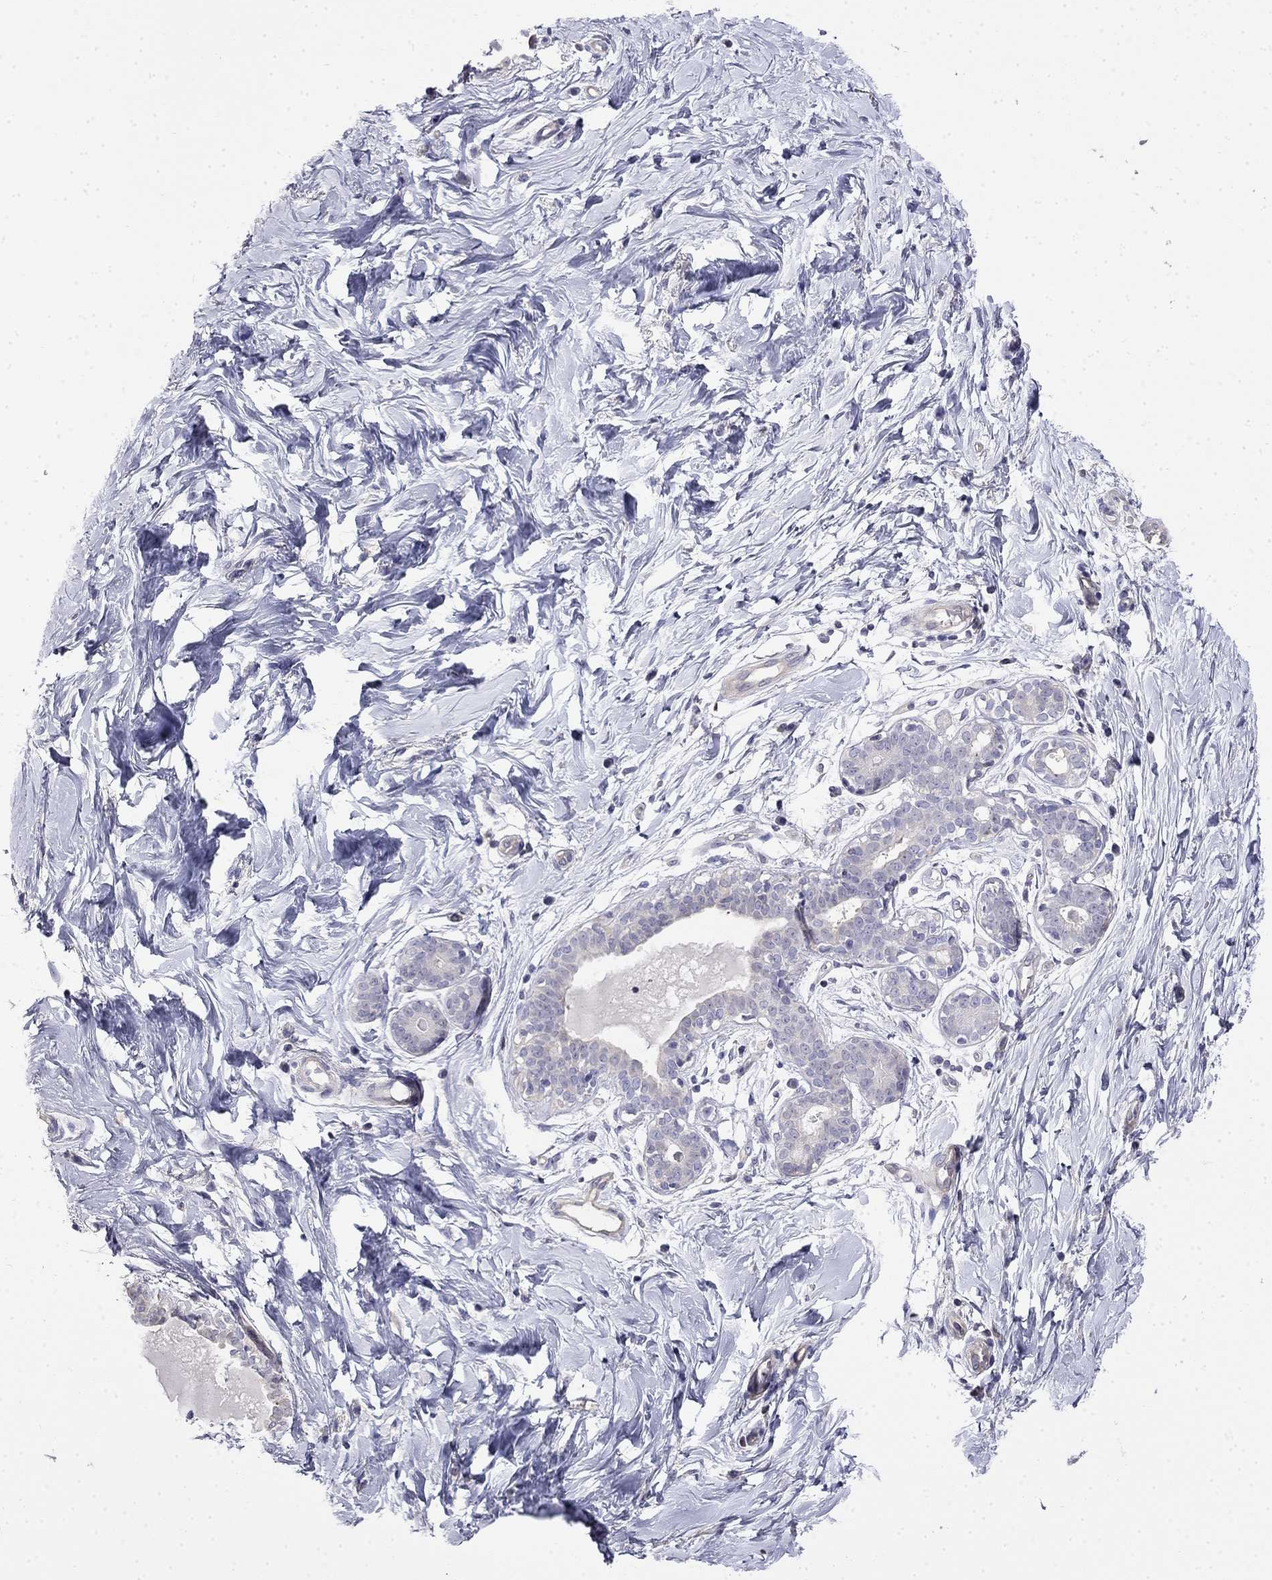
{"staining": {"intensity": "negative", "quantity": "none", "location": "none"}, "tissue": "breast", "cell_type": "Adipocytes", "image_type": "normal", "snomed": [{"axis": "morphology", "description": "Normal tissue, NOS"}, {"axis": "topography", "description": "Breast"}], "caption": "Image shows no significant protein positivity in adipocytes of normal breast.", "gene": "GUCA1B", "patient": {"sex": "female", "age": 37}}